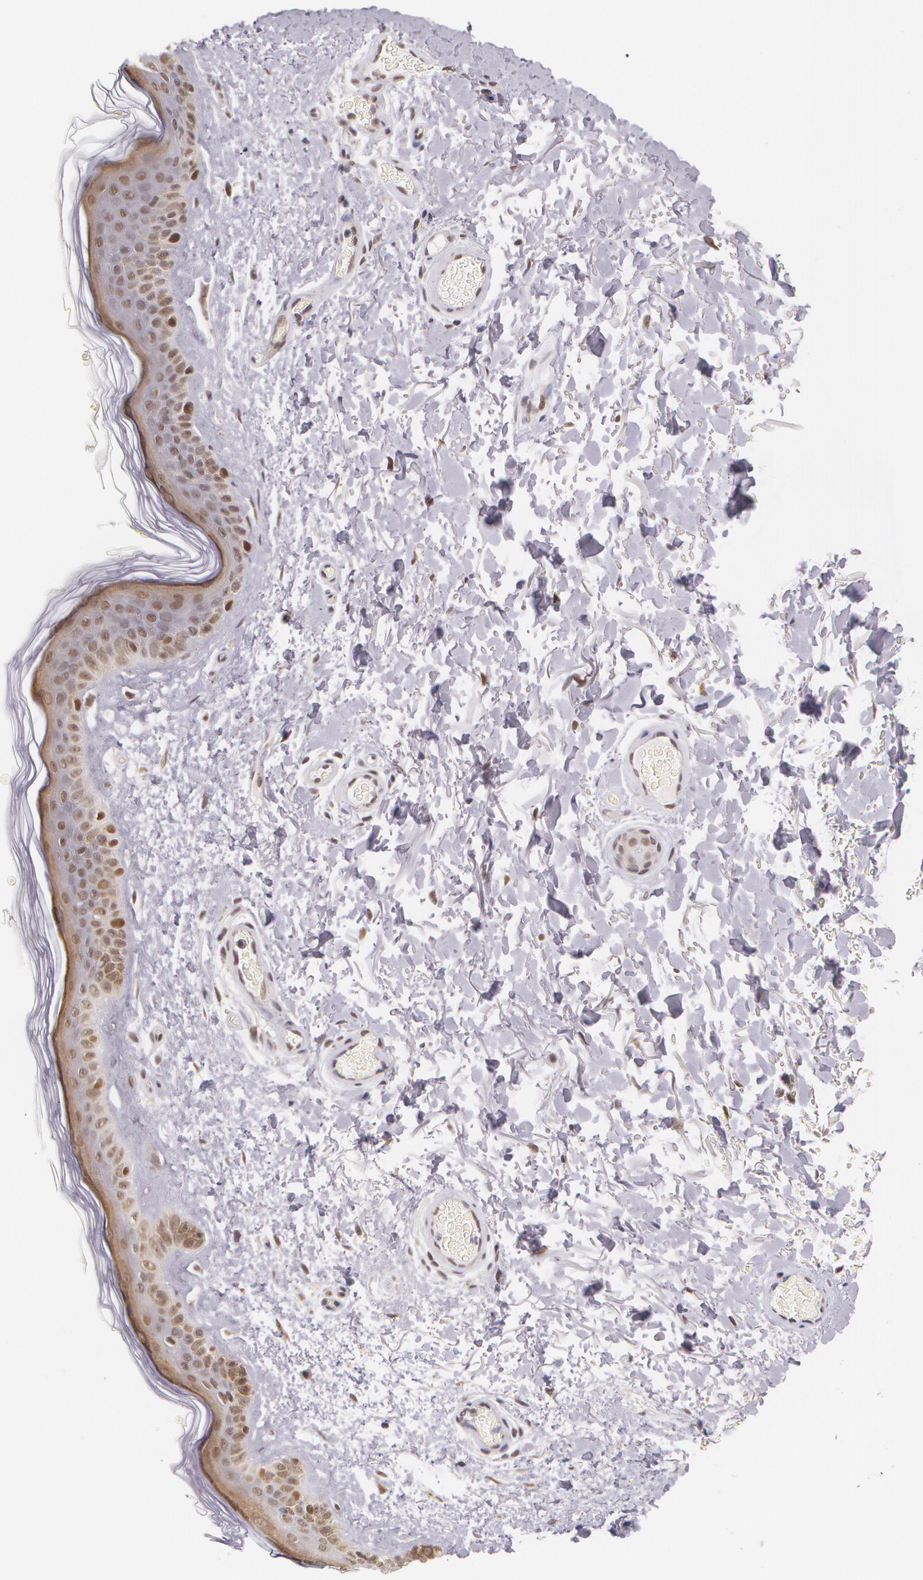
{"staining": {"intensity": "moderate", "quantity": ">75%", "location": "nuclear"}, "tissue": "skin", "cell_type": "Fibroblasts", "image_type": "normal", "snomed": [{"axis": "morphology", "description": "Normal tissue, NOS"}, {"axis": "topography", "description": "Skin"}], "caption": "Immunohistochemistry (IHC) (DAB) staining of normal skin shows moderate nuclear protein positivity in about >75% of fibroblasts.", "gene": "ALX1", "patient": {"sex": "male", "age": 63}}